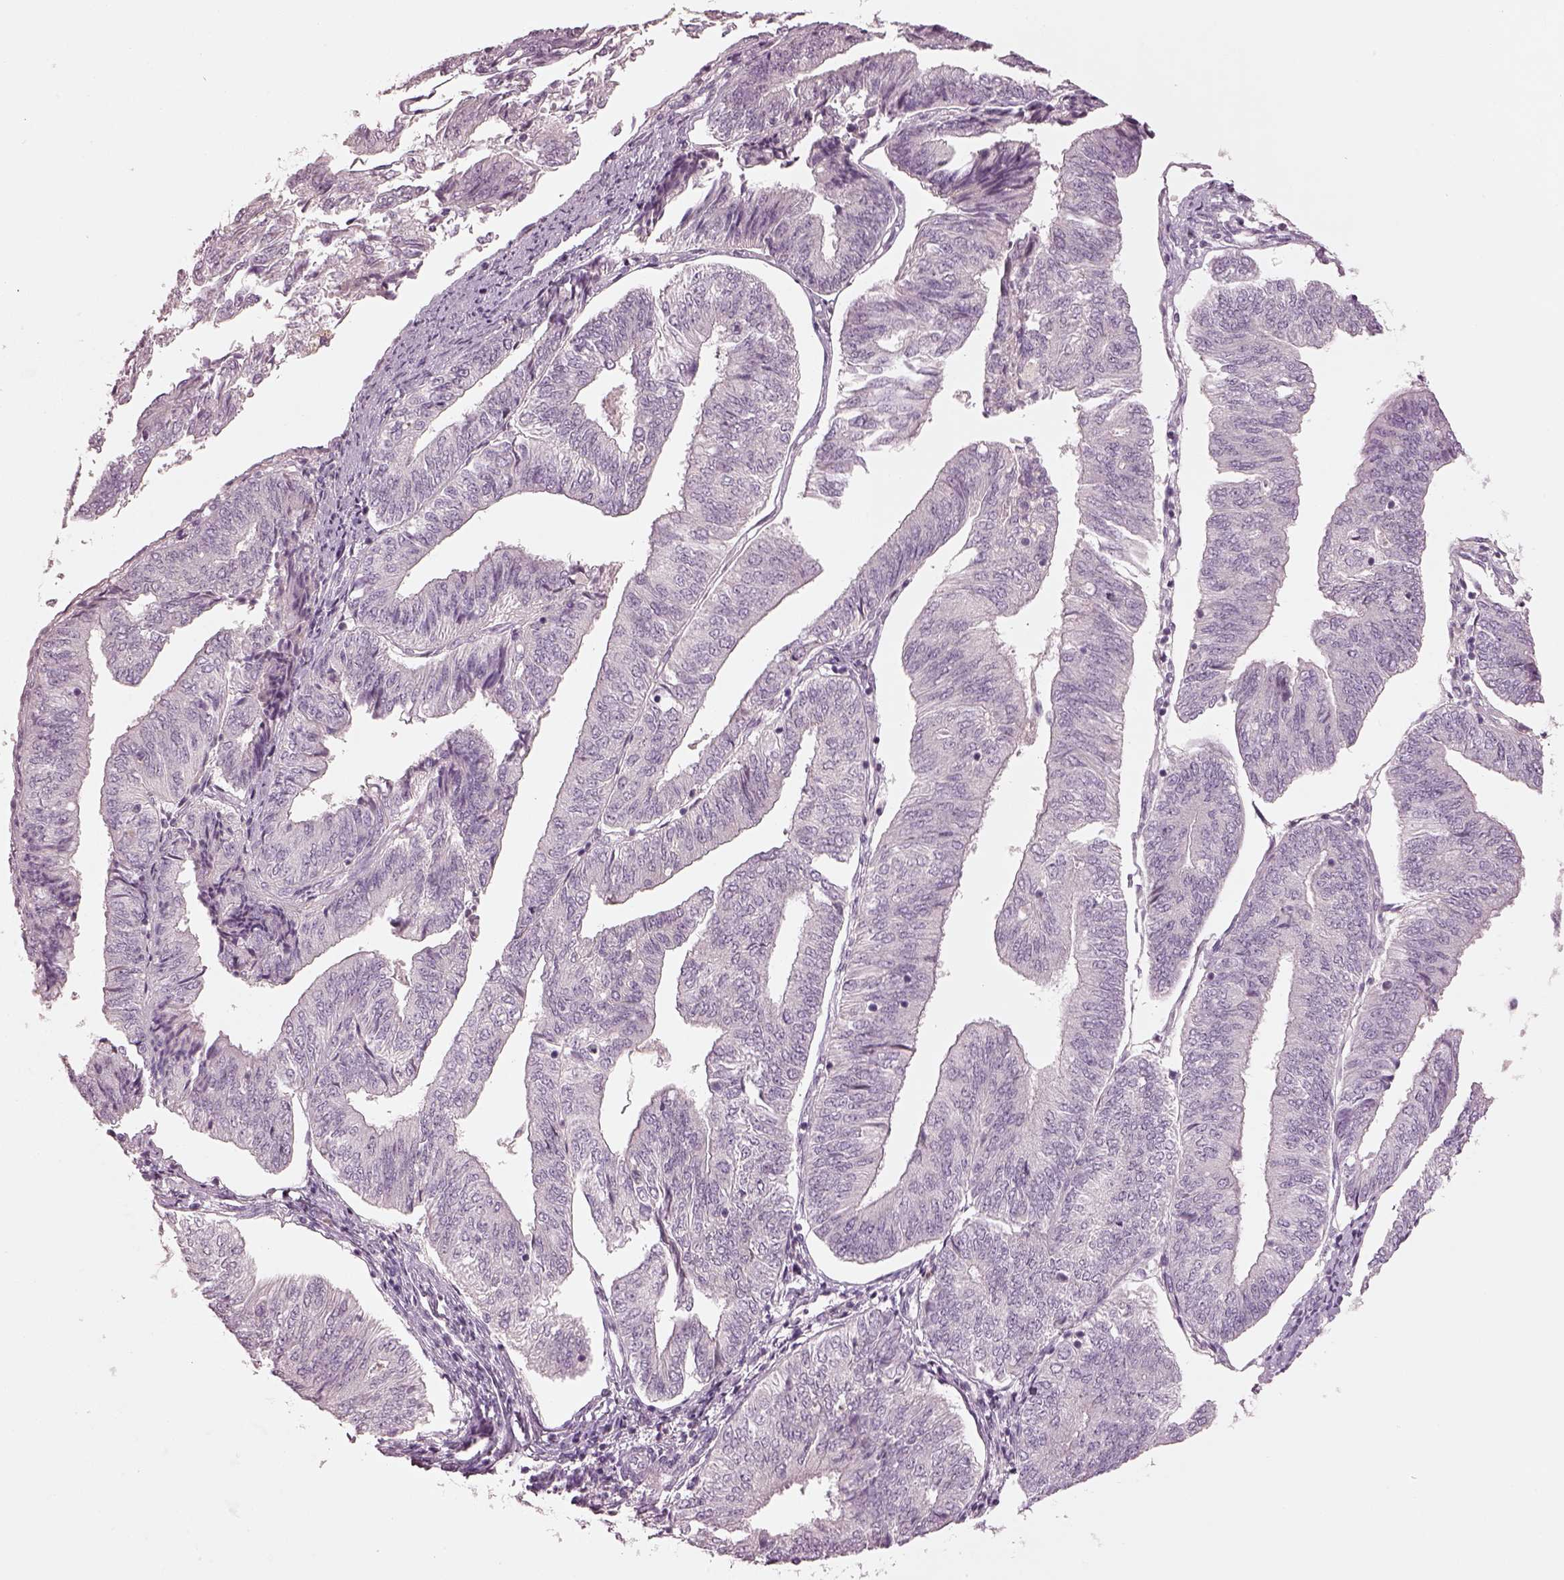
{"staining": {"intensity": "negative", "quantity": "none", "location": "none"}, "tissue": "endometrial cancer", "cell_type": "Tumor cells", "image_type": "cancer", "snomed": [{"axis": "morphology", "description": "Adenocarcinoma, NOS"}, {"axis": "topography", "description": "Endometrium"}], "caption": "Immunohistochemistry (IHC) of endometrial adenocarcinoma reveals no expression in tumor cells.", "gene": "SPATA6L", "patient": {"sex": "female", "age": 58}}